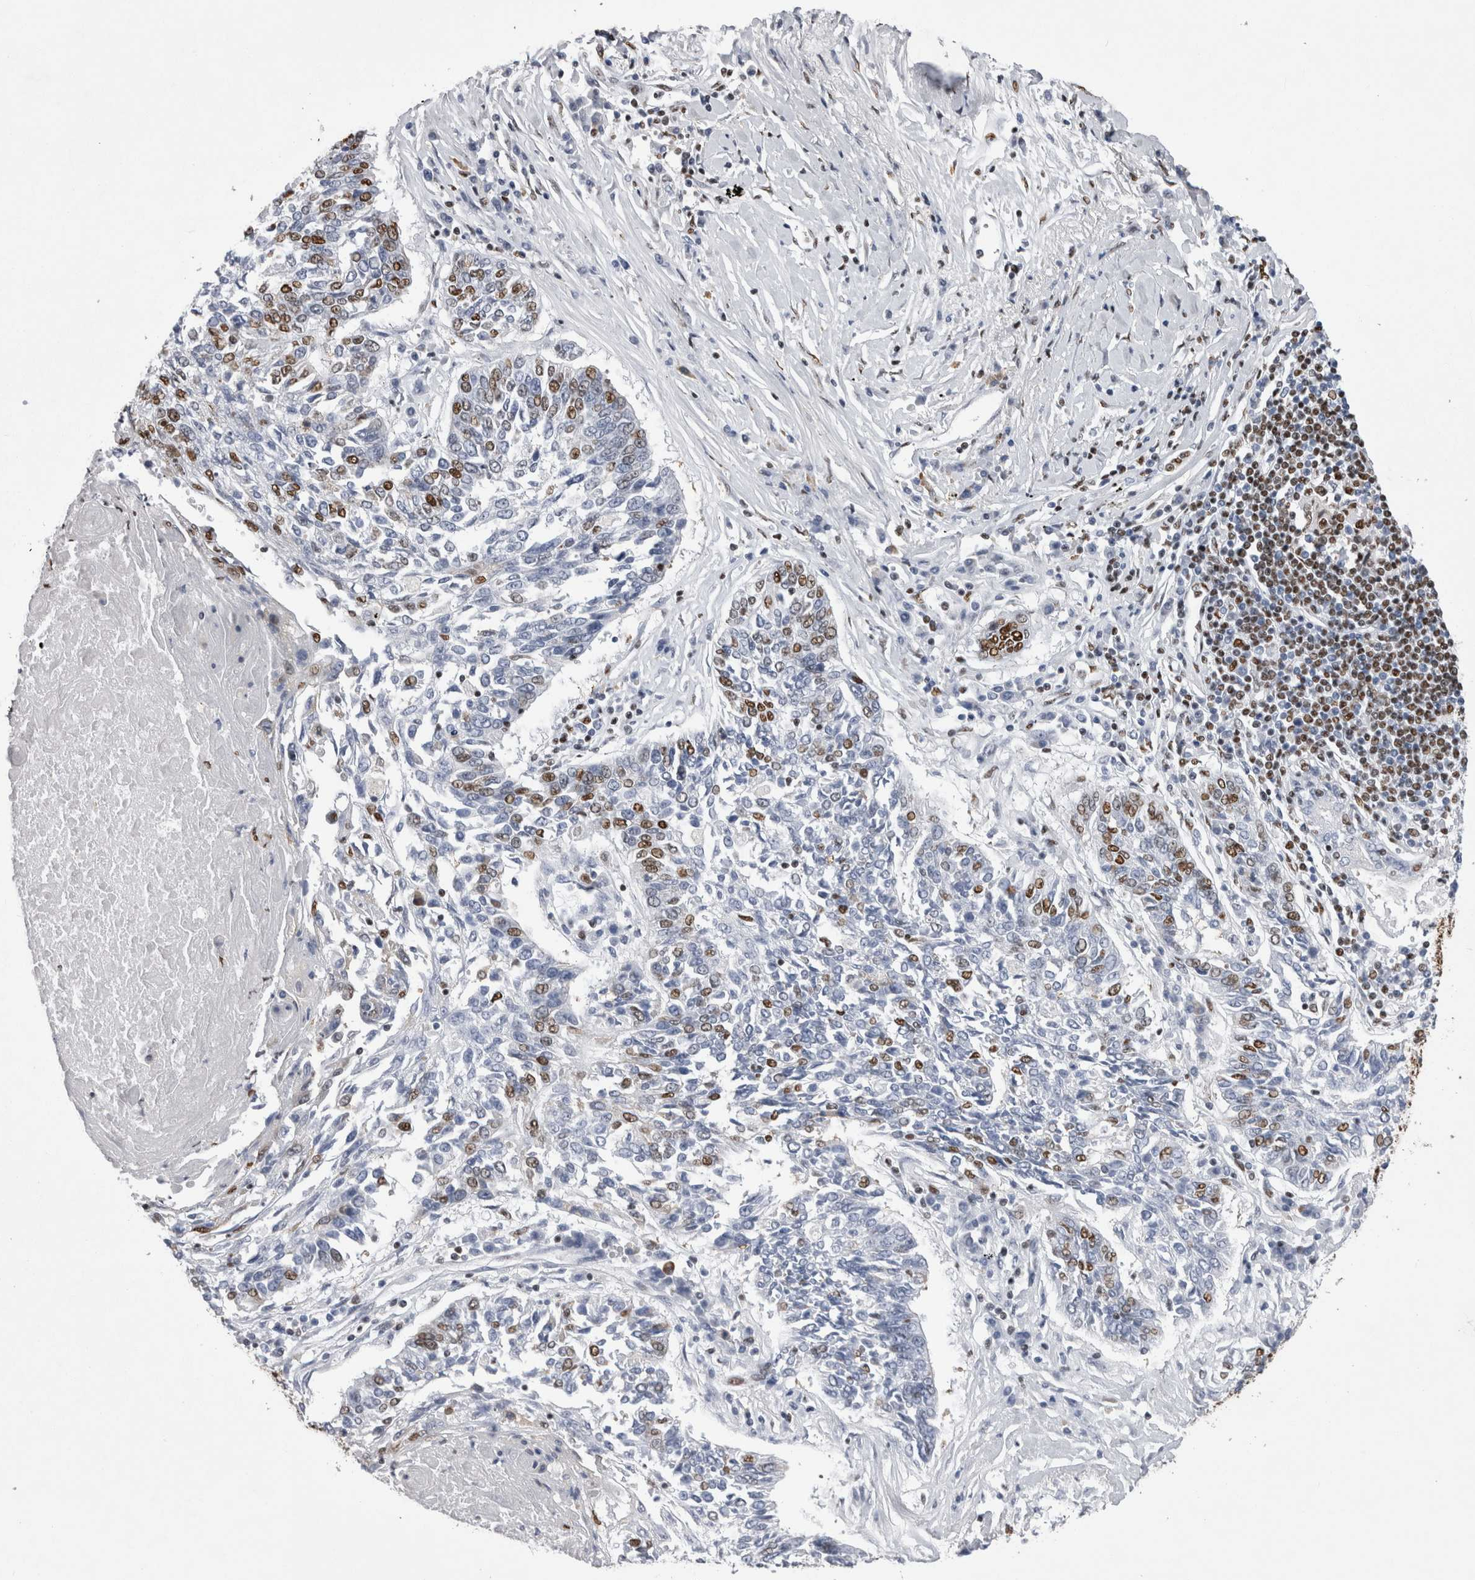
{"staining": {"intensity": "moderate", "quantity": "<25%", "location": "nuclear"}, "tissue": "lung cancer", "cell_type": "Tumor cells", "image_type": "cancer", "snomed": [{"axis": "morphology", "description": "Normal tissue, NOS"}, {"axis": "morphology", "description": "Squamous cell carcinoma, NOS"}, {"axis": "topography", "description": "Cartilage tissue"}, {"axis": "topography", "description": "Bronchus"}, {"axis": "topography", "description": "Lung"}], "caption": "Tumor cells exhibit low levels of moderate nuclear staining in about <25% of cells in lung cancer (squamous cell carcinoma).", "gene": "ALPK3", "patient": {"sex": "female", "age": 49}}